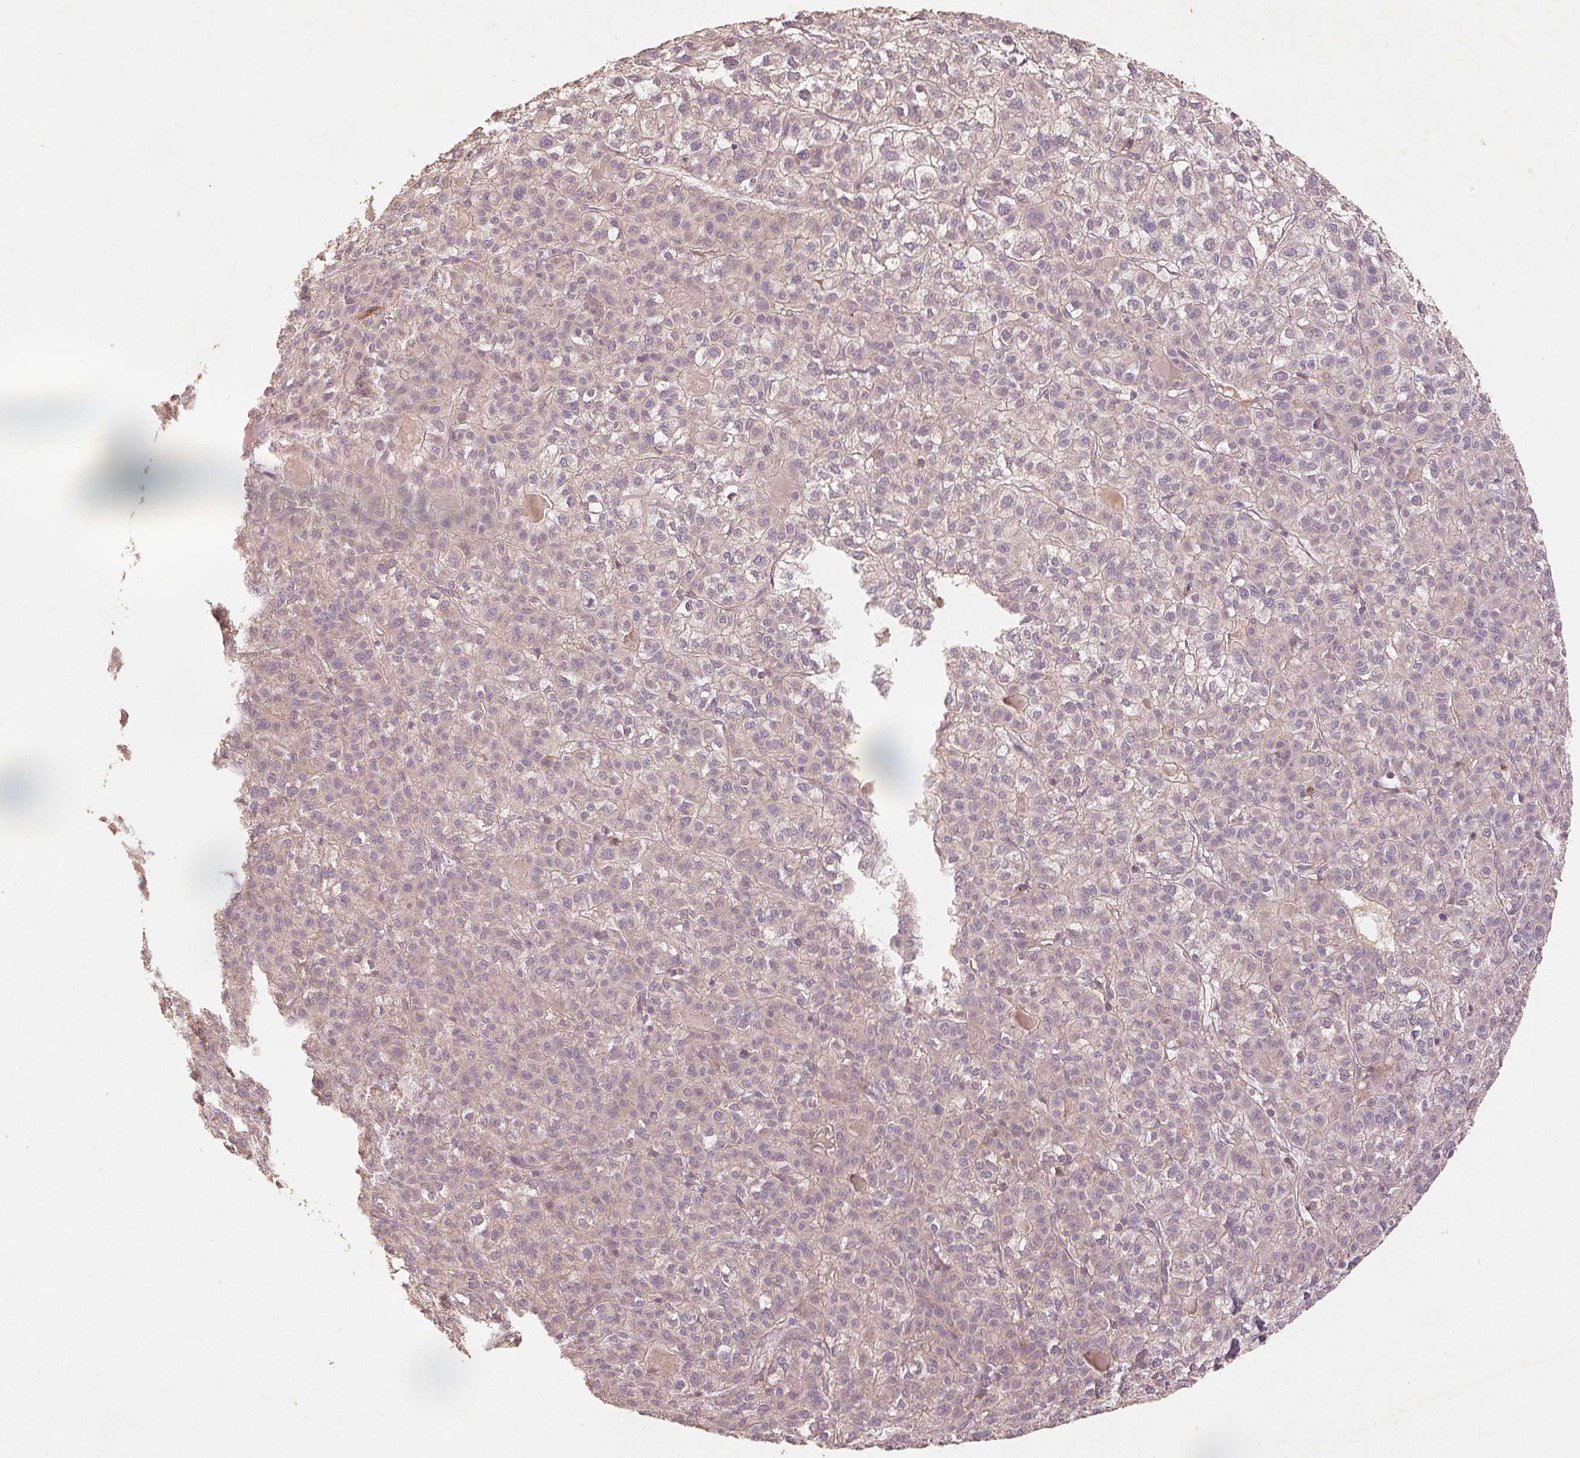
{"staining": {"intensity": "negative", "quantity": "none", "location": "none"}, "tissue": "liver cancer", "cell_type": "Tumor cells", "image_type": "cancer", "snomed": [{"axis": "morphology", "description": "Carcinoma, Hepatocellular, NOS"}, {"axis": "topography", "description": "Liver"}], "caption": "This is an immunohistochemistry micrograph of liver hepatocellular carcinoma. There is no staining in tumor cells.", "gene": "YIF1B", "patient": {"sex": "female", "age": 43}}